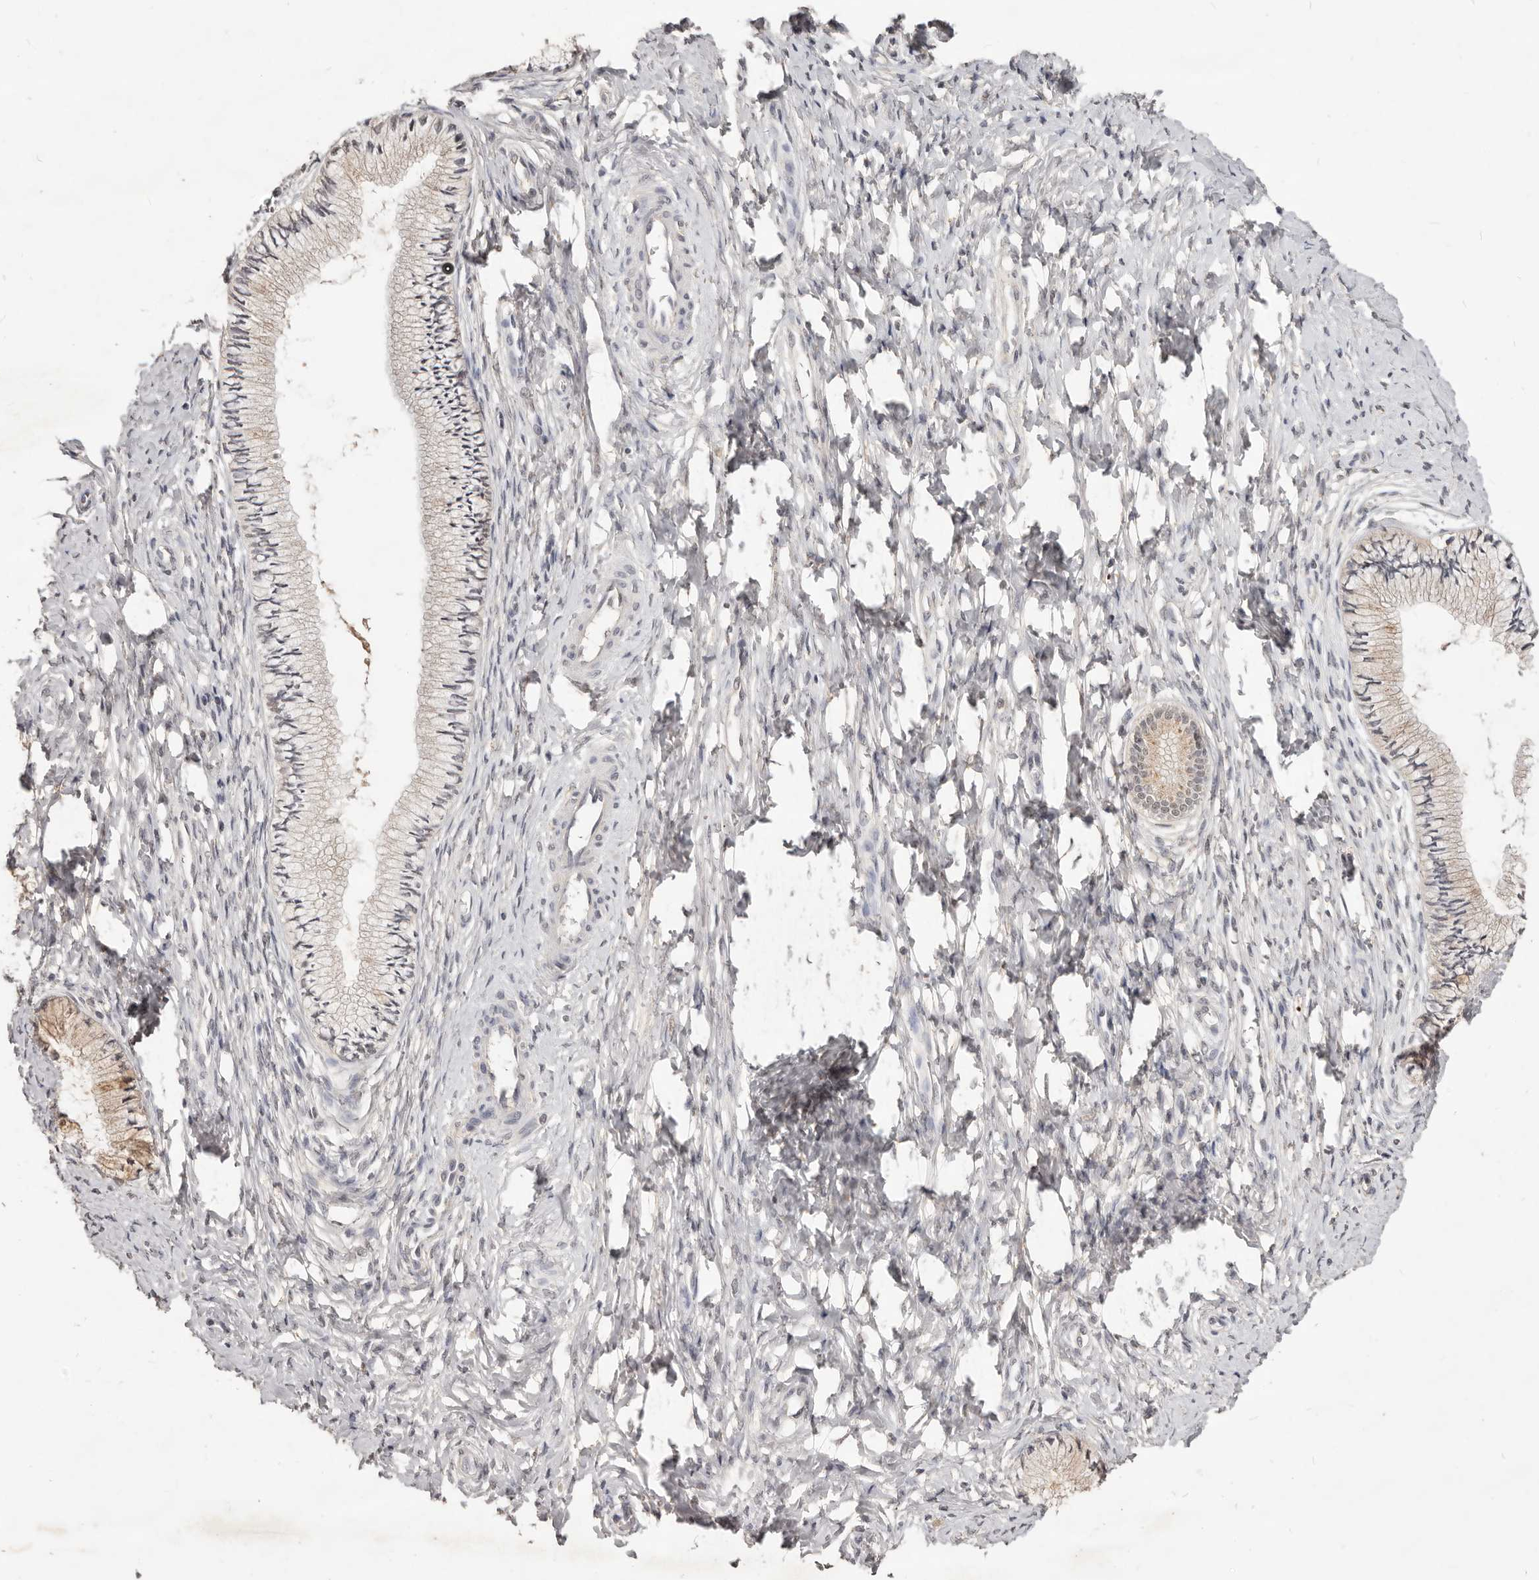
{"staining": {"intensity": "weak", "quantity": "25%-75%", "location": "cytoplasmic/membranous"}, "tissue": "cervix", "cell_type": "Glandular cells", "image_type": "normal", "snomed": [{"axis": "morphology", "description": "Normal tissue, NOS"}, {"axis": "topography", "description": "Cervix"}], "caption": "Cervix stained with a protein marker demonstrates weak staining in glandular cells.", "gene": "TSPAN13", "patient": {"sex": "female", "age": 36}}